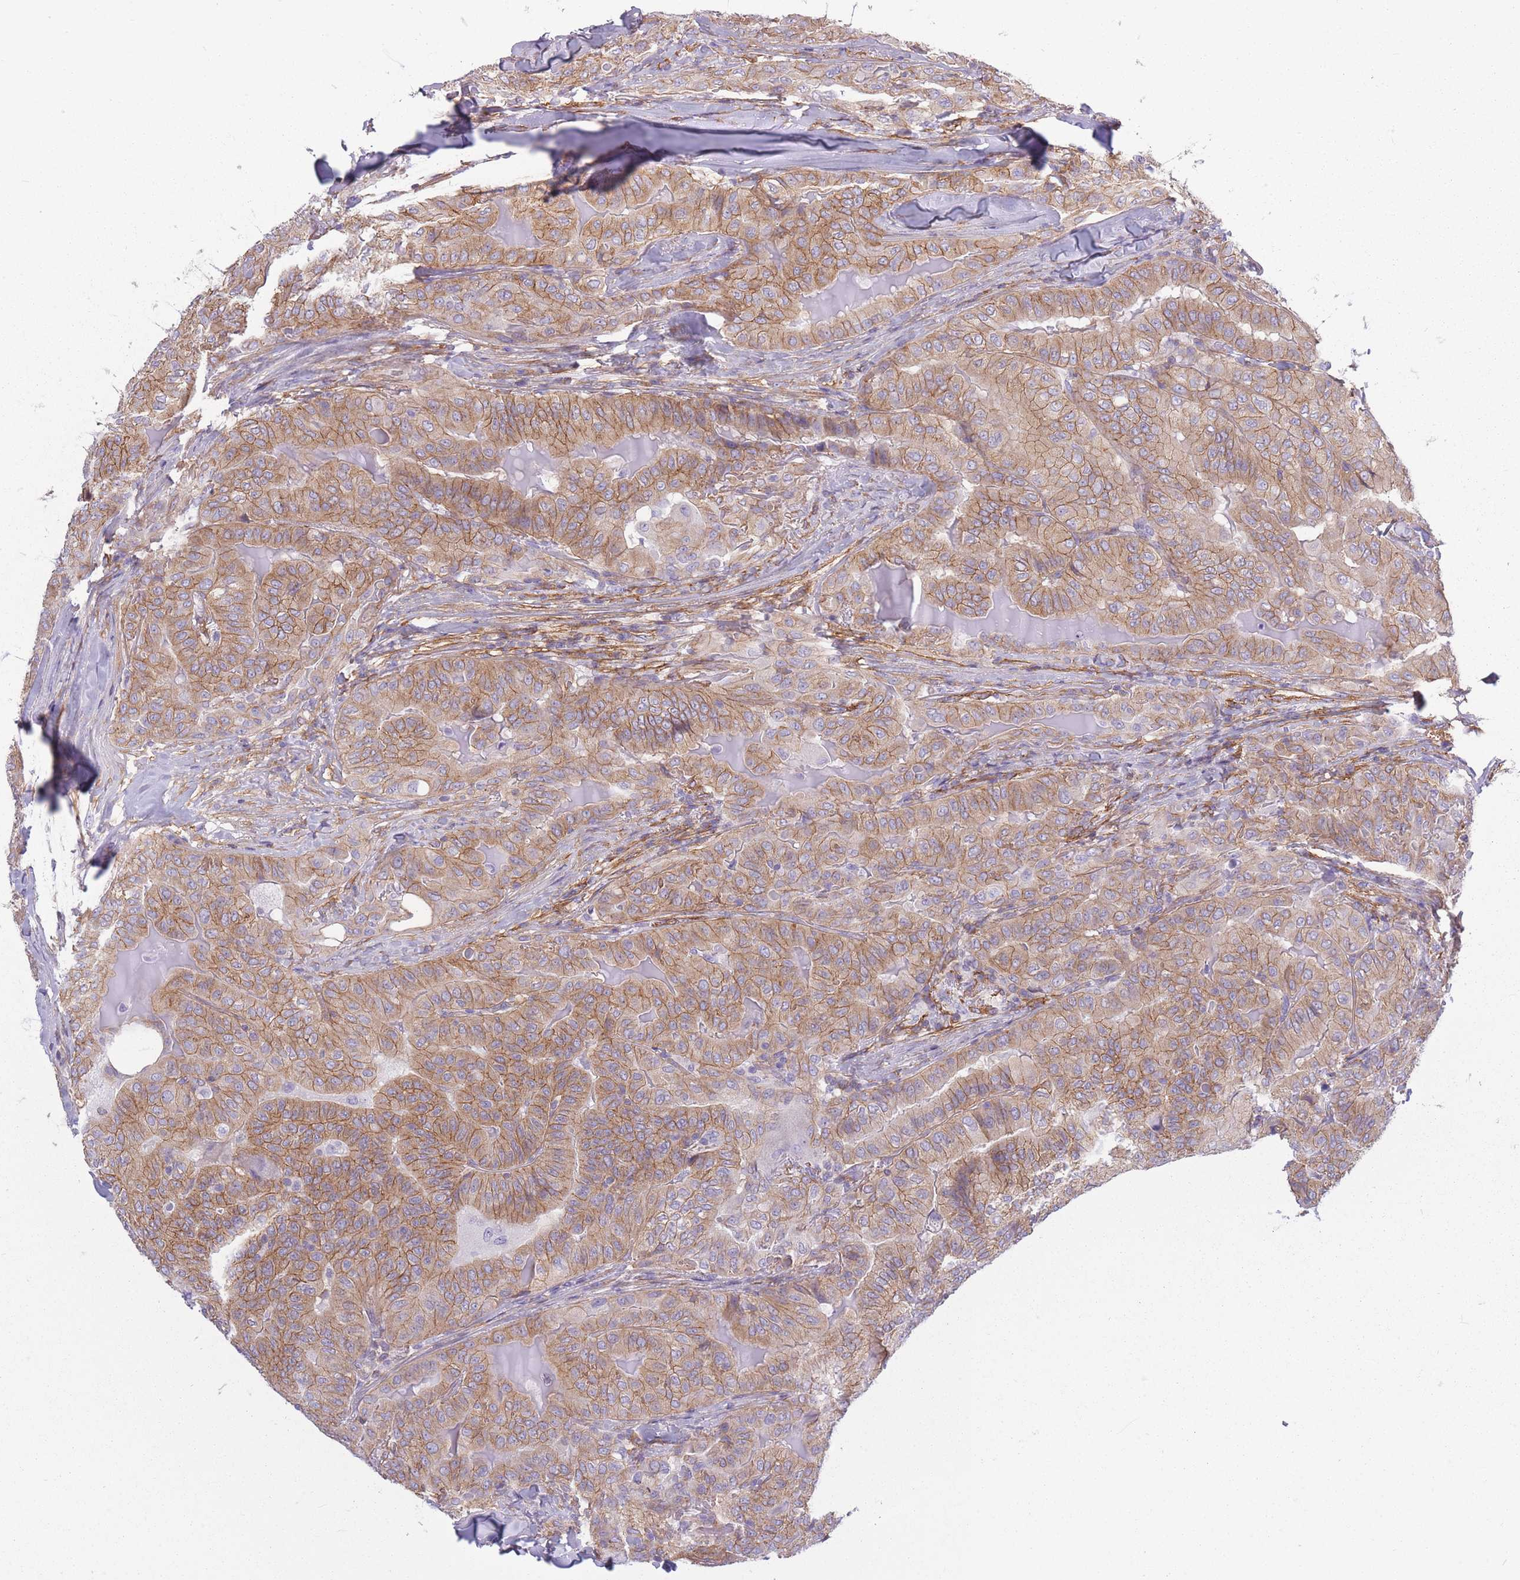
{"staining": {"intensity": "moderate", "quantity": ">75%", "location": "cytoplasmic/membranous"}, "tissue": "thyroid cancer", "cell_type": "Tumor cells", "image_type": "cancer", "snomed": [{"axis": "morphology", "description": "Papillary adenocarcinoma, NOS"}, {"axis": "topography", "description": "Thyroid gland"}], "caption": "There is medium levels of moderate cytoplasmic/membranous positivity in tumor cells of papillary adenocarcinoma (thyroid), as demonstrated by immunohistochemical staining (brown color).", "gene": "ADD1", "patient": {"sex": "female", "age": 68}}